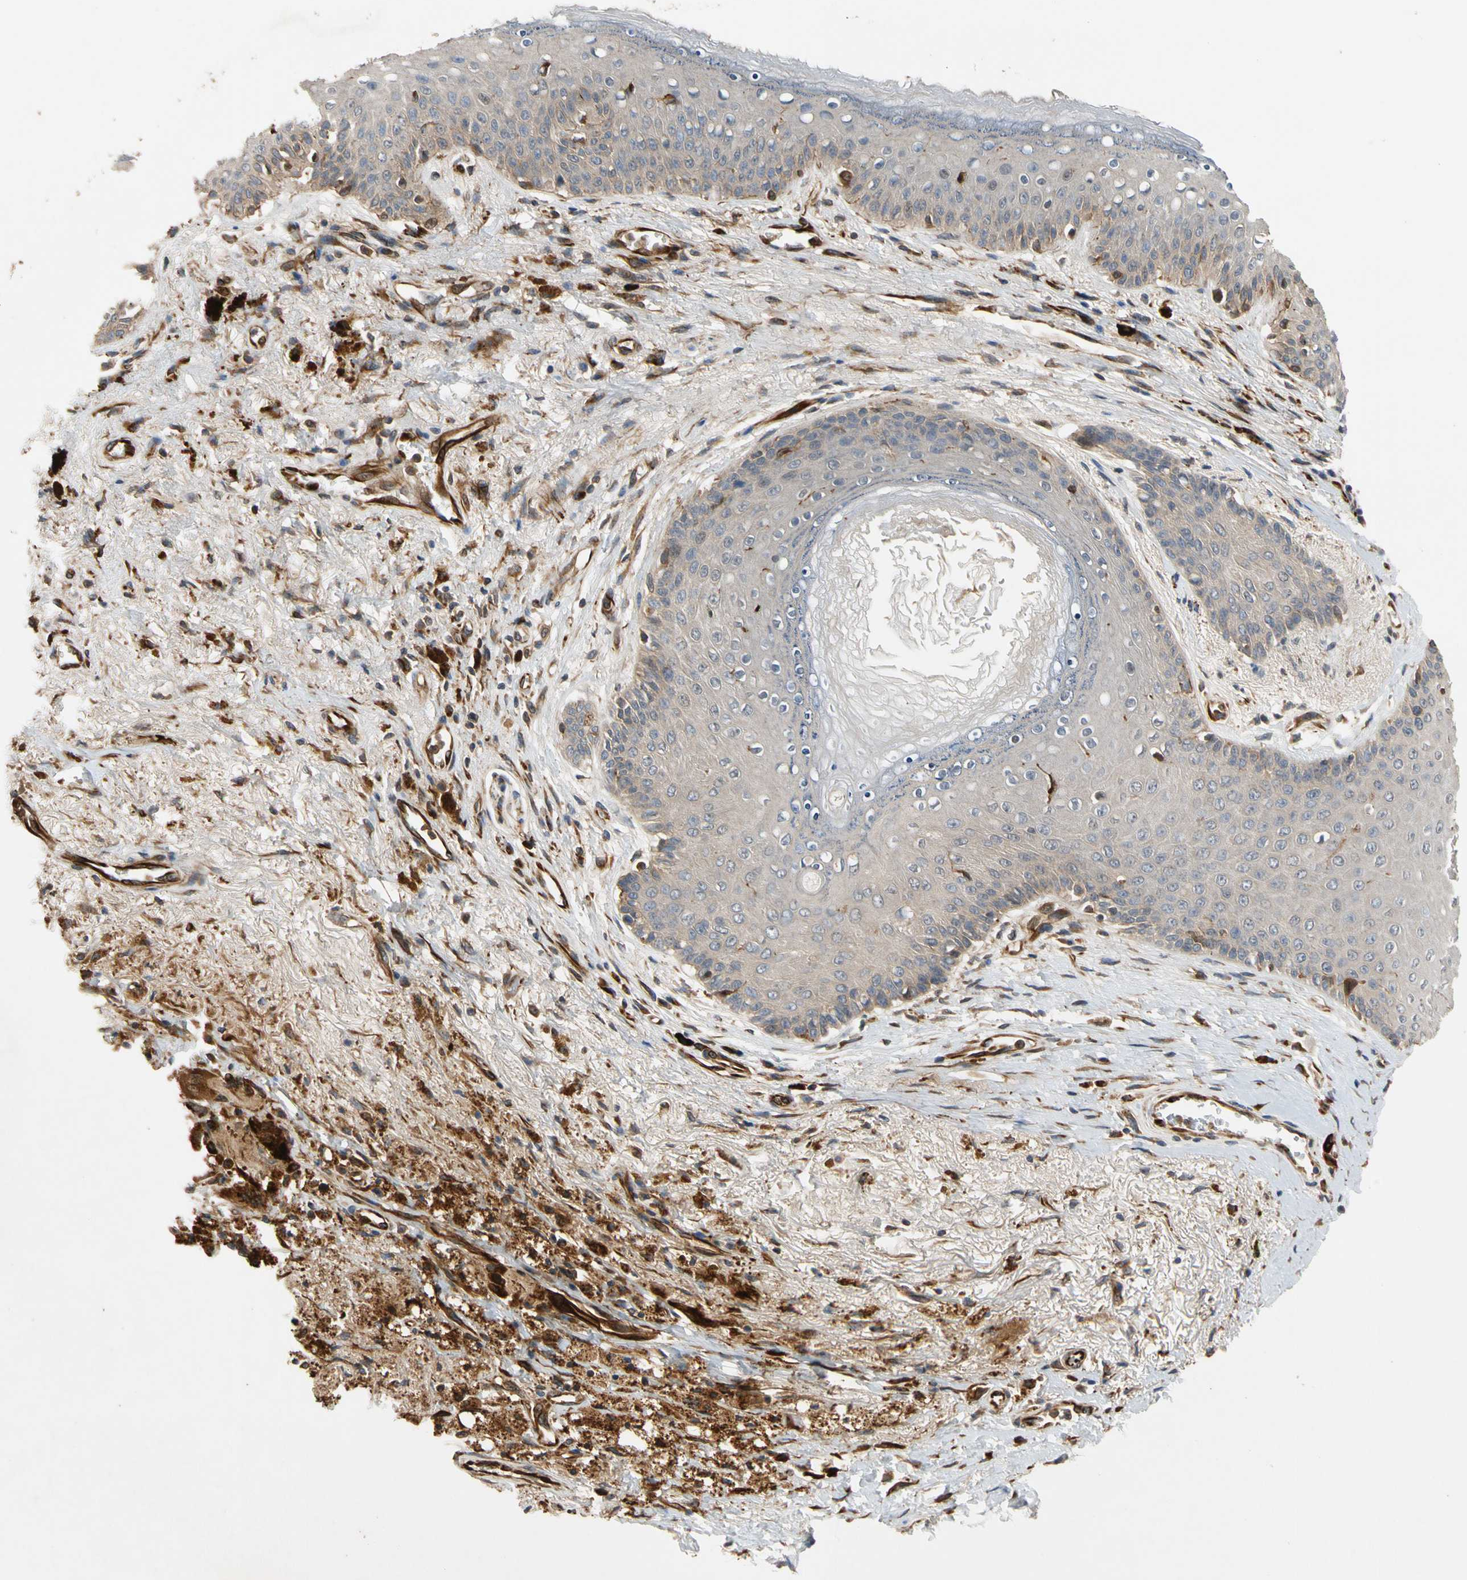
{"staining": {"intensity": "weak", "quantity": "25%-75%", "location": "cytoplasmic/membranous"}, "tissue": "skin", "cell_type": "Epidermal cells", "image_type": "normal", "snomed": [{"axis": "morphology", "description": "Normal tissue, NOS"}, {"axis": "topography", "description": "Anal"}], "caption": "IHC histopathology image of benign skin stained for a protein (brown), which exhibits low levels of weak cytoplasmic/membranous expression in approximately 25%-75% of epidermal cells.", "gene": "FGD6", "patient": {"sex": "female", "age": 46}}